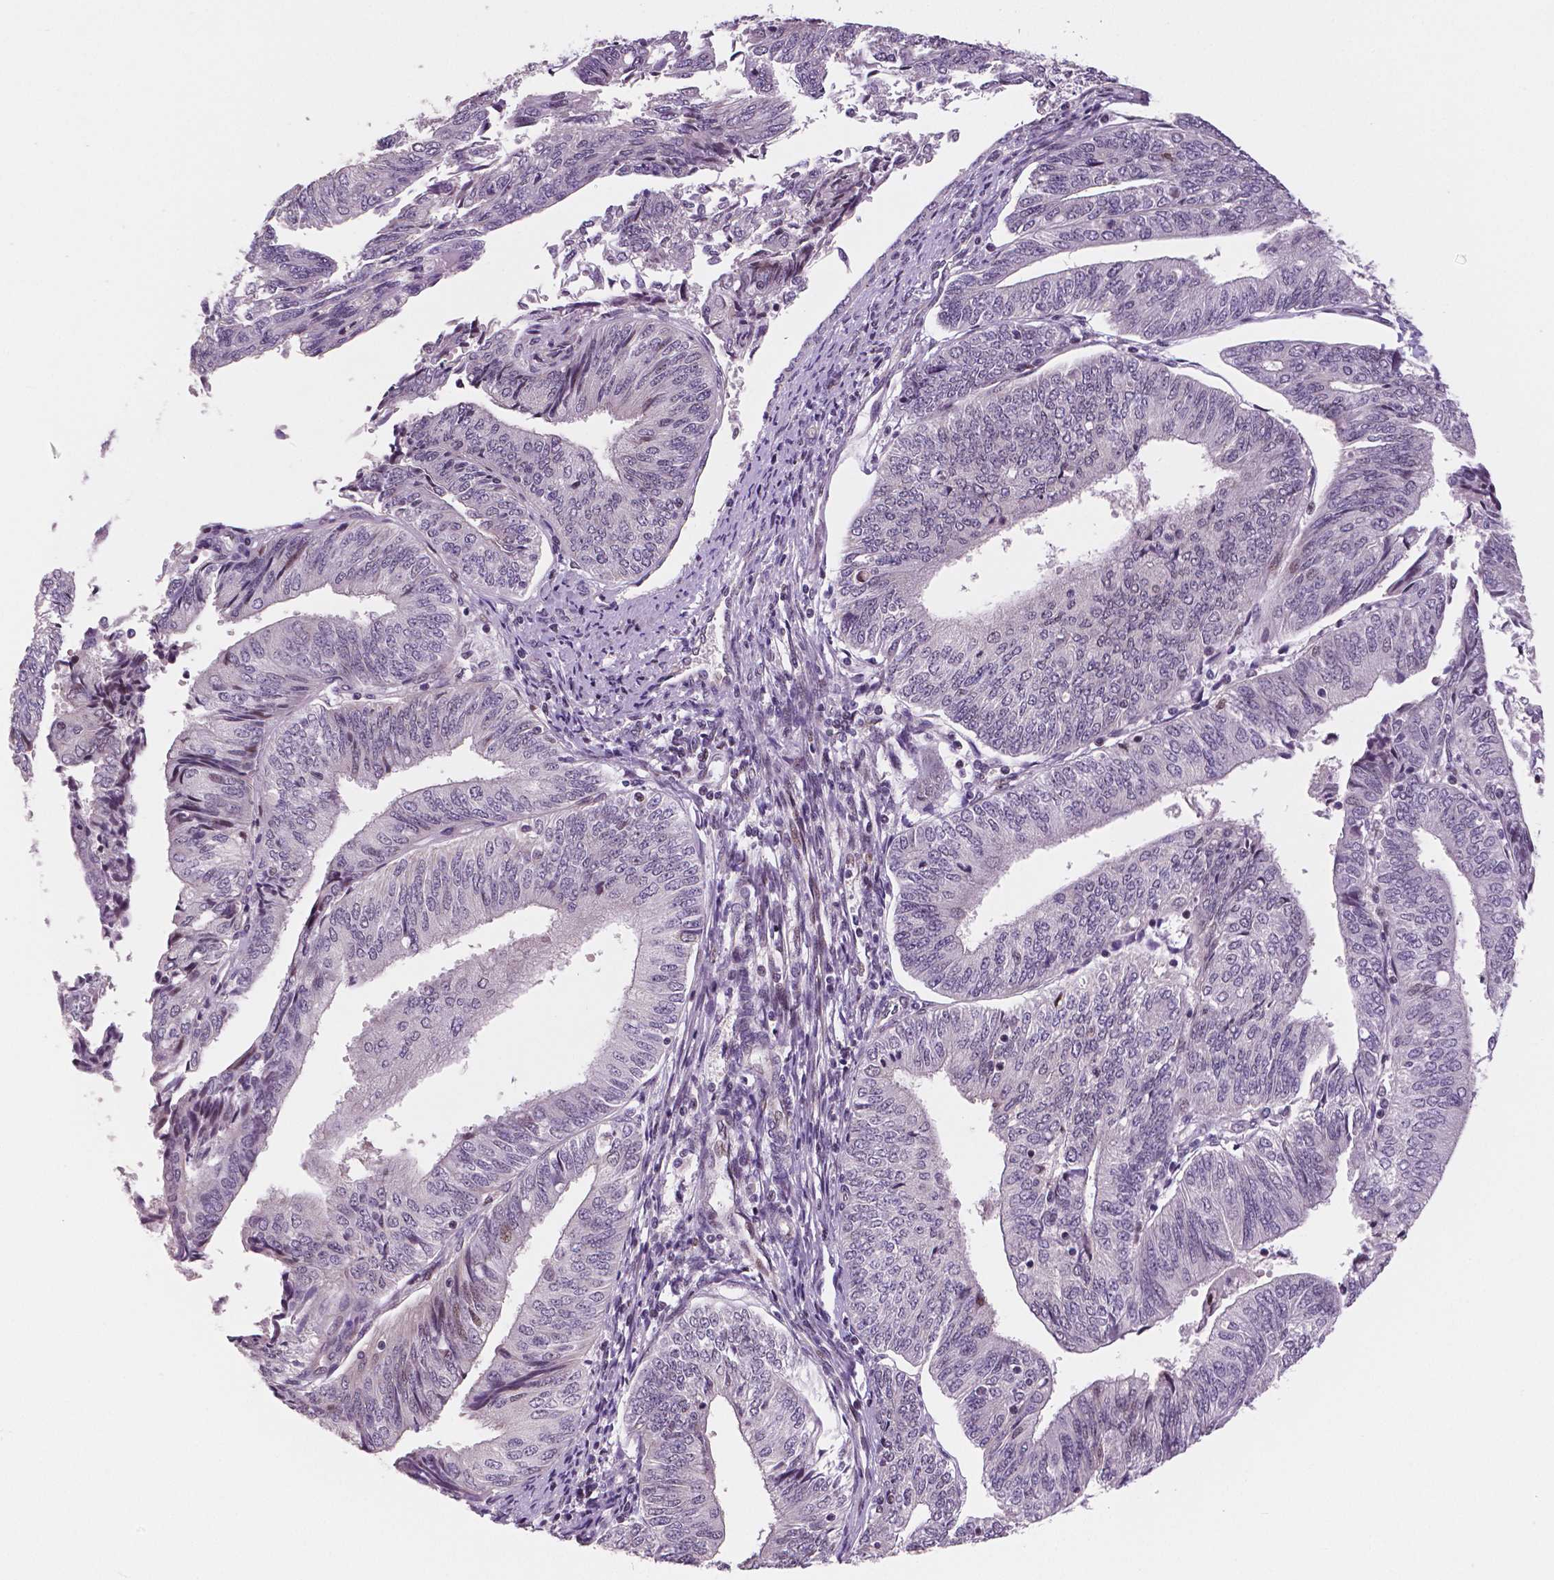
{"staining": {"intensity": "negative", "quantity": "none", "location": "none"}, "tissue": "endometrial cancer", "cell_type": "Tumor cells", "image_type": "cancer", "snomed": [{"axis": "morphology", "description": "Adenocarcinoma, NOS"}, {"axis": "topography", "description": "Endometrium"}], "caption": "A high-resolution image shows immunohistochemistry staining of endometrial cancer, which demonstrates no significant expression in tumor cells.", "gene": "STAT3", "patient": {"sex": "female", "age": 58}}